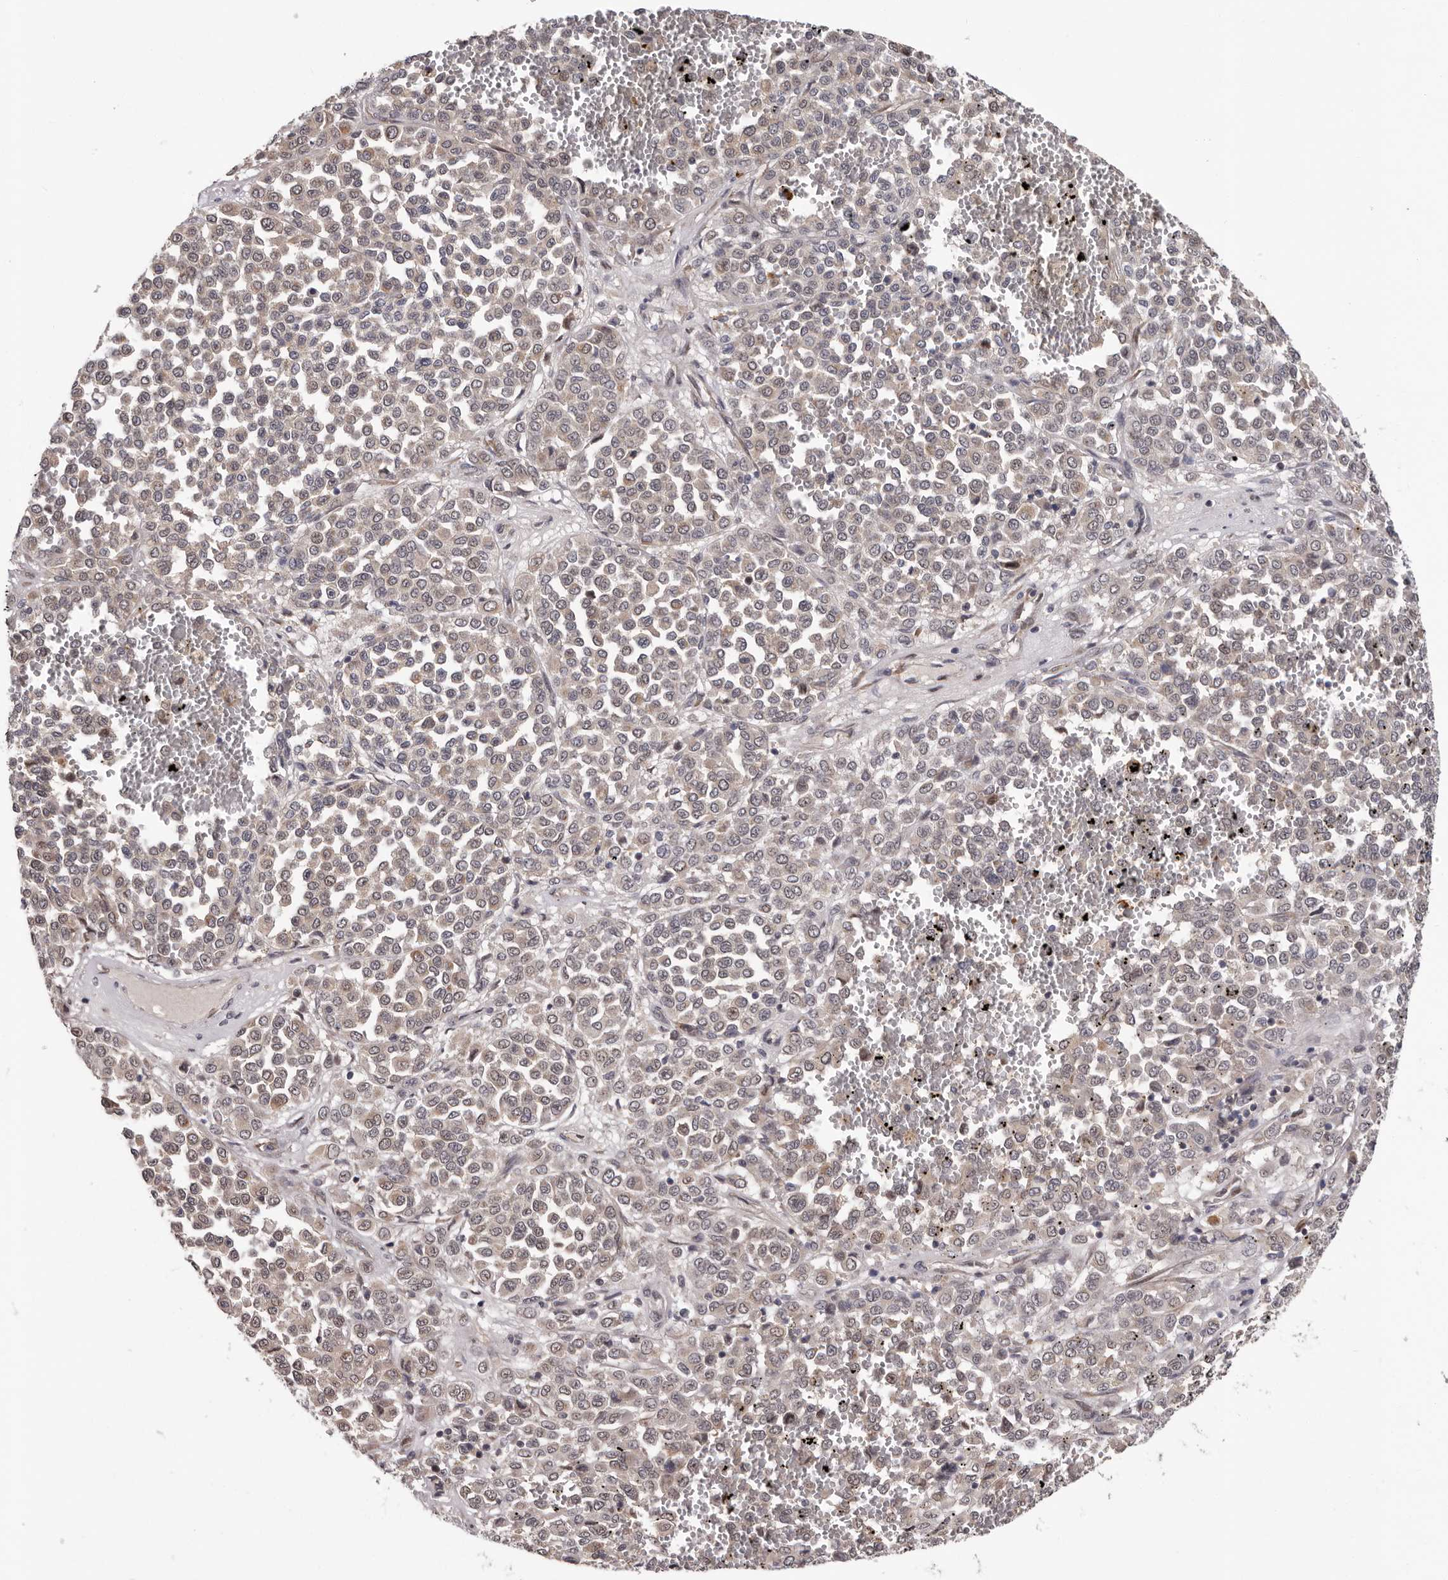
{"staining": {"intensity": "weak", "quantity": ">75%", "location": "cytoplasmic/membranous,nuclear"}, "tissue": "melanoma", "cell_type": "Tumor cells", "image_type": "cancer", "snomed": [{"axis": "morphology", "description": "Malignant melanoma, Metastatic site"}, {"axis": "topography", "description": "Pancreas"}], "caption": "A photomicrograph showing weak cytoplasmic/membranous and nuclear positivity in about >75% of tumor cells in melanoma, as visualized by brown immunohistochemical staining.", "gene": "MED8", "patient": {"sex": "female", "age": 30}}